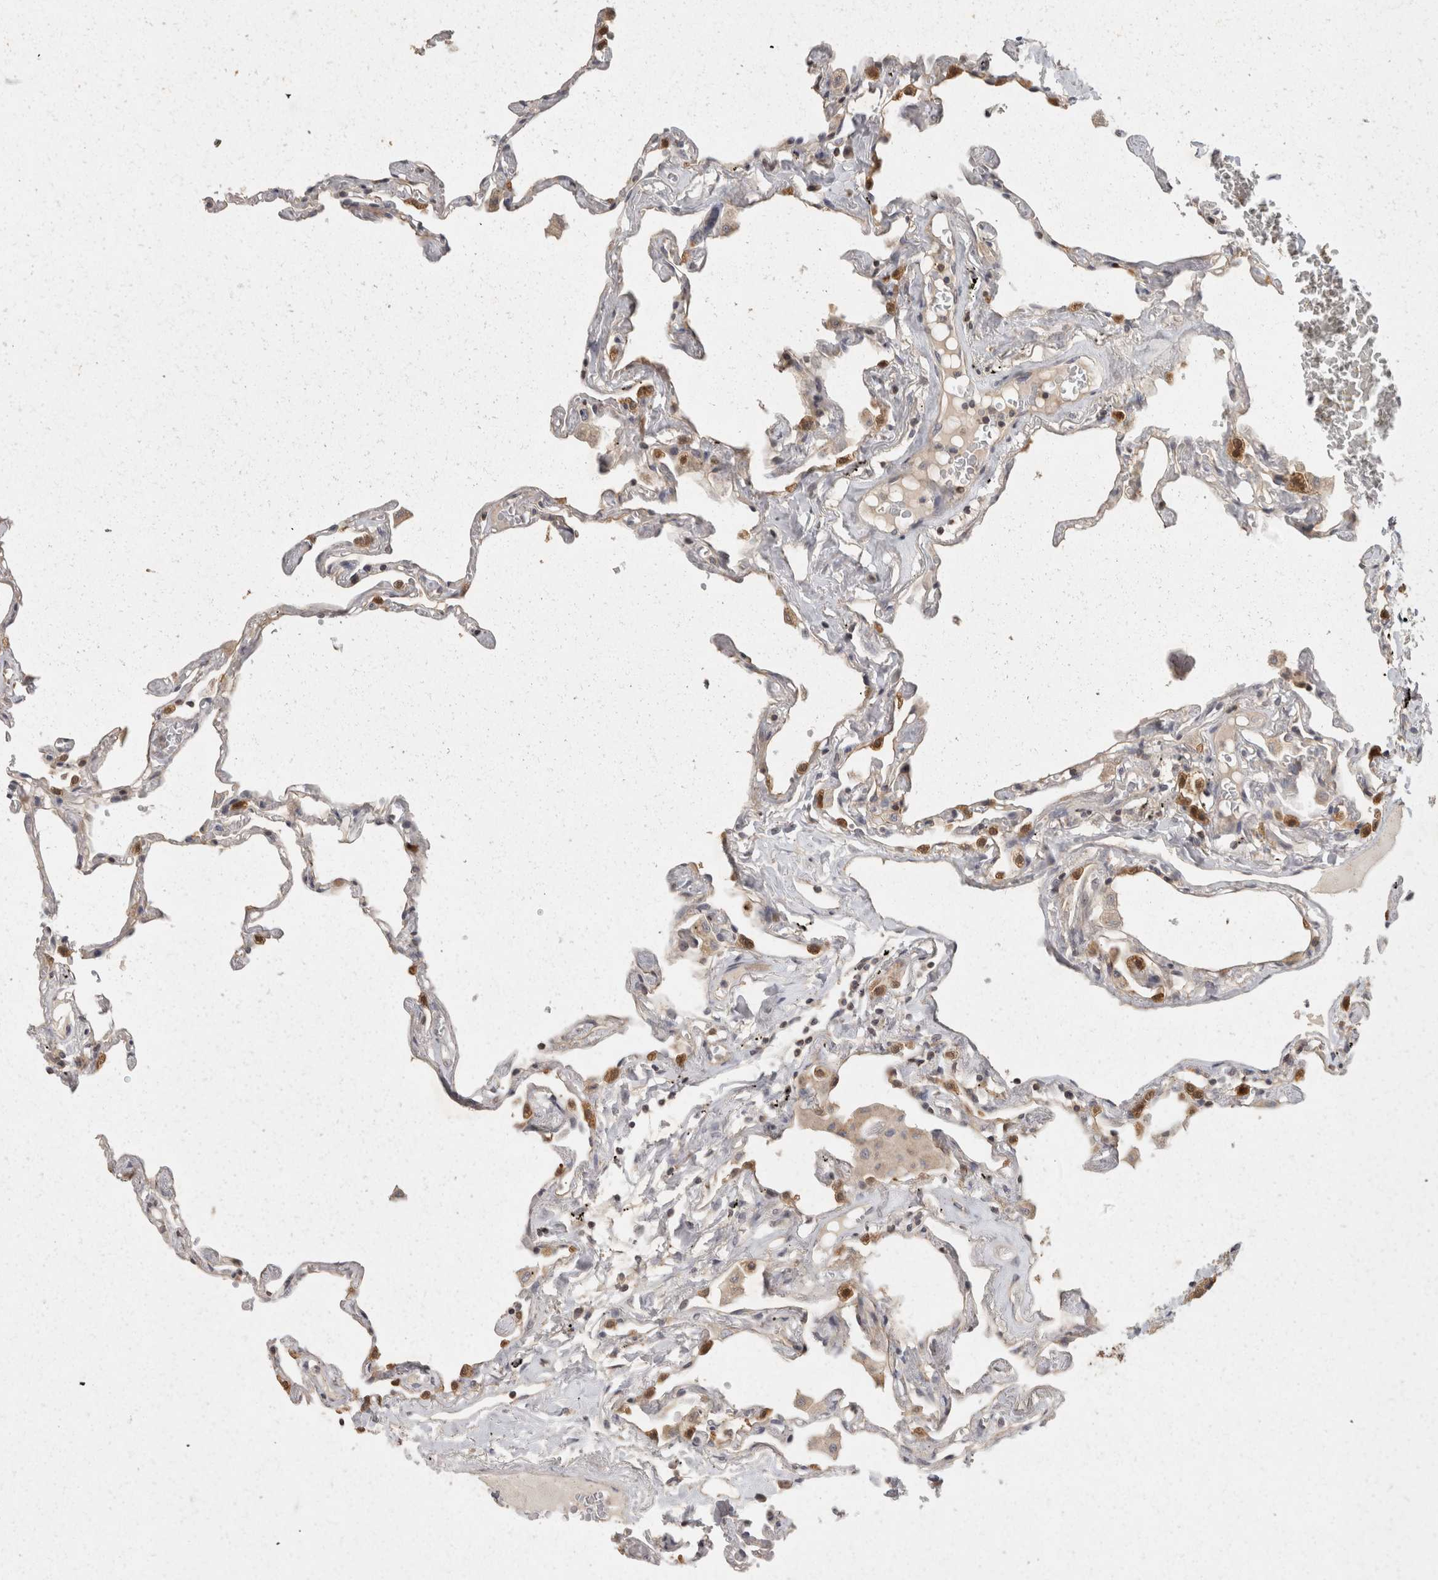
{"staining": {"intensity": "strong", "quantity": "25%-75%", "location": "cytoplasmic/membranous"}, "tissue": "lung", "cell_type": "Alveolar cells", "image_type": "normal", "snomed": [{"axis": "morphology", "description": "Normal tissue, NOS"}, {"axis": "topography", "description": "Lung"}], "caption": "Brown immunohistochemical staining in normal human lung shows strong cytoplasmic/membranous positivity in approximately 25%-75% of alveolar cells.", "gene": "ACAT2", "patient": {"sex": "female", "age": 67}}